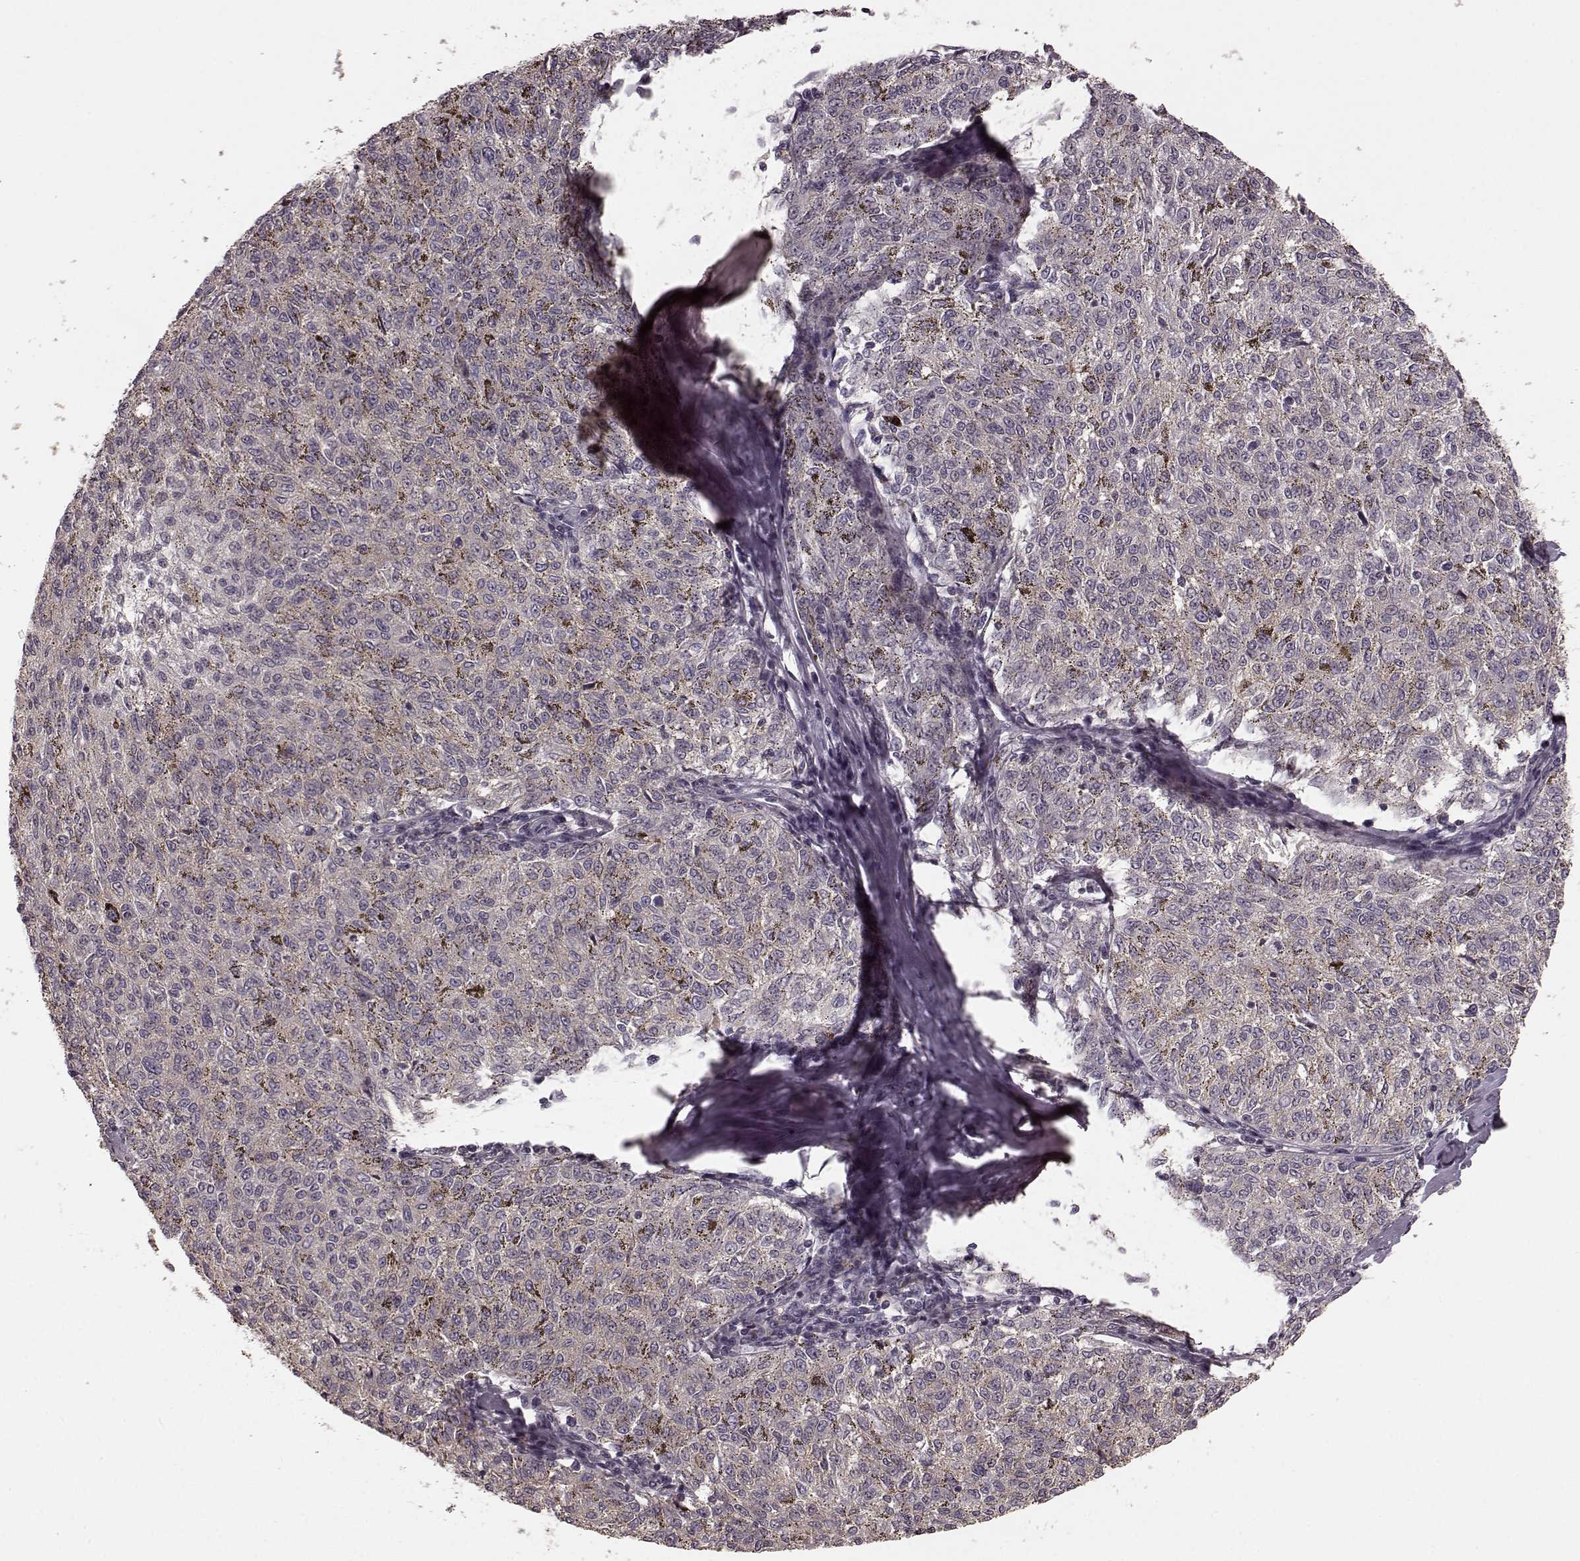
{"staining": {"intensity": "negative", "quantity": "none", "location": "none"}, "tissue": "melanoma", "cell_type": "Tumor cells", "image_type": "cancer", "snomed": [{"axis": "morphology", "description": "Malignant melanoma, NOS"}, {"axis": "topography", "description": "Skin"}], "caption": "This image is of malignant melanoma stained with immunohistochemistry to label a protein in brown with the nuclei are counter-stained blue. There is no positivity in tumor cells. (DAB immunohistochemistry visualized using brightfield microscopy, high magnification).", "gene": "PRKCE", "patient": {"sex": "female", "age": 72}}